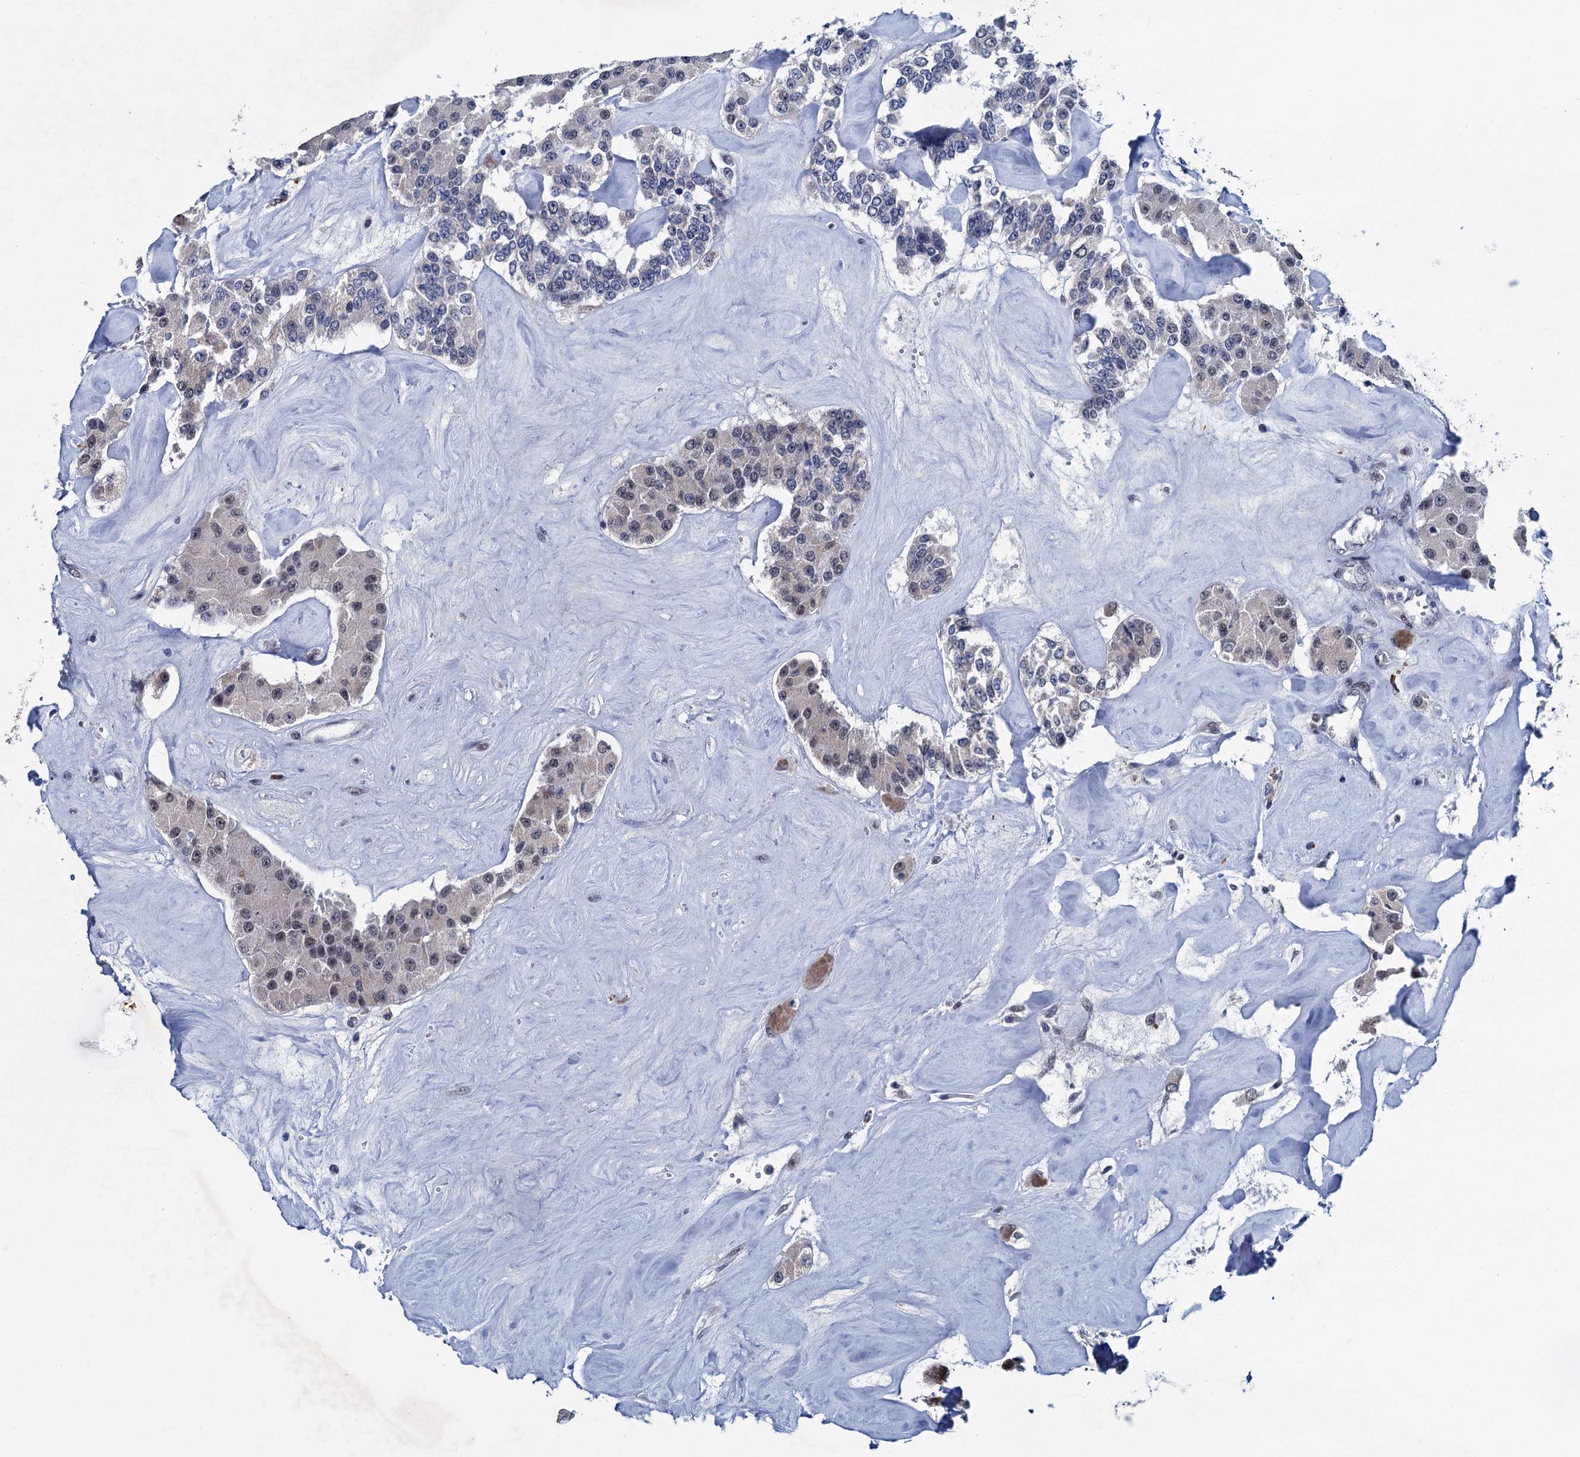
{"staining": {"intensity": "negative", "quantity": "none", "location": "none"}, "tissue": "carcinoid", "cell_type": "Tumor cells", "image_type": "cancer", "snomed": [{"axis": "morphology", "description": "Carcinoid, malignant, NOS"}, {"axis": "topography", "description": "Pancreas"}], "caption": "There is no significant positivity in tumor cells of carcinoid. (DAB immunohistochemistry (IHC) with hematoxylin counter stain).", "gene": "FNBP4", "patient": {"sex": "male", "age": 41}}